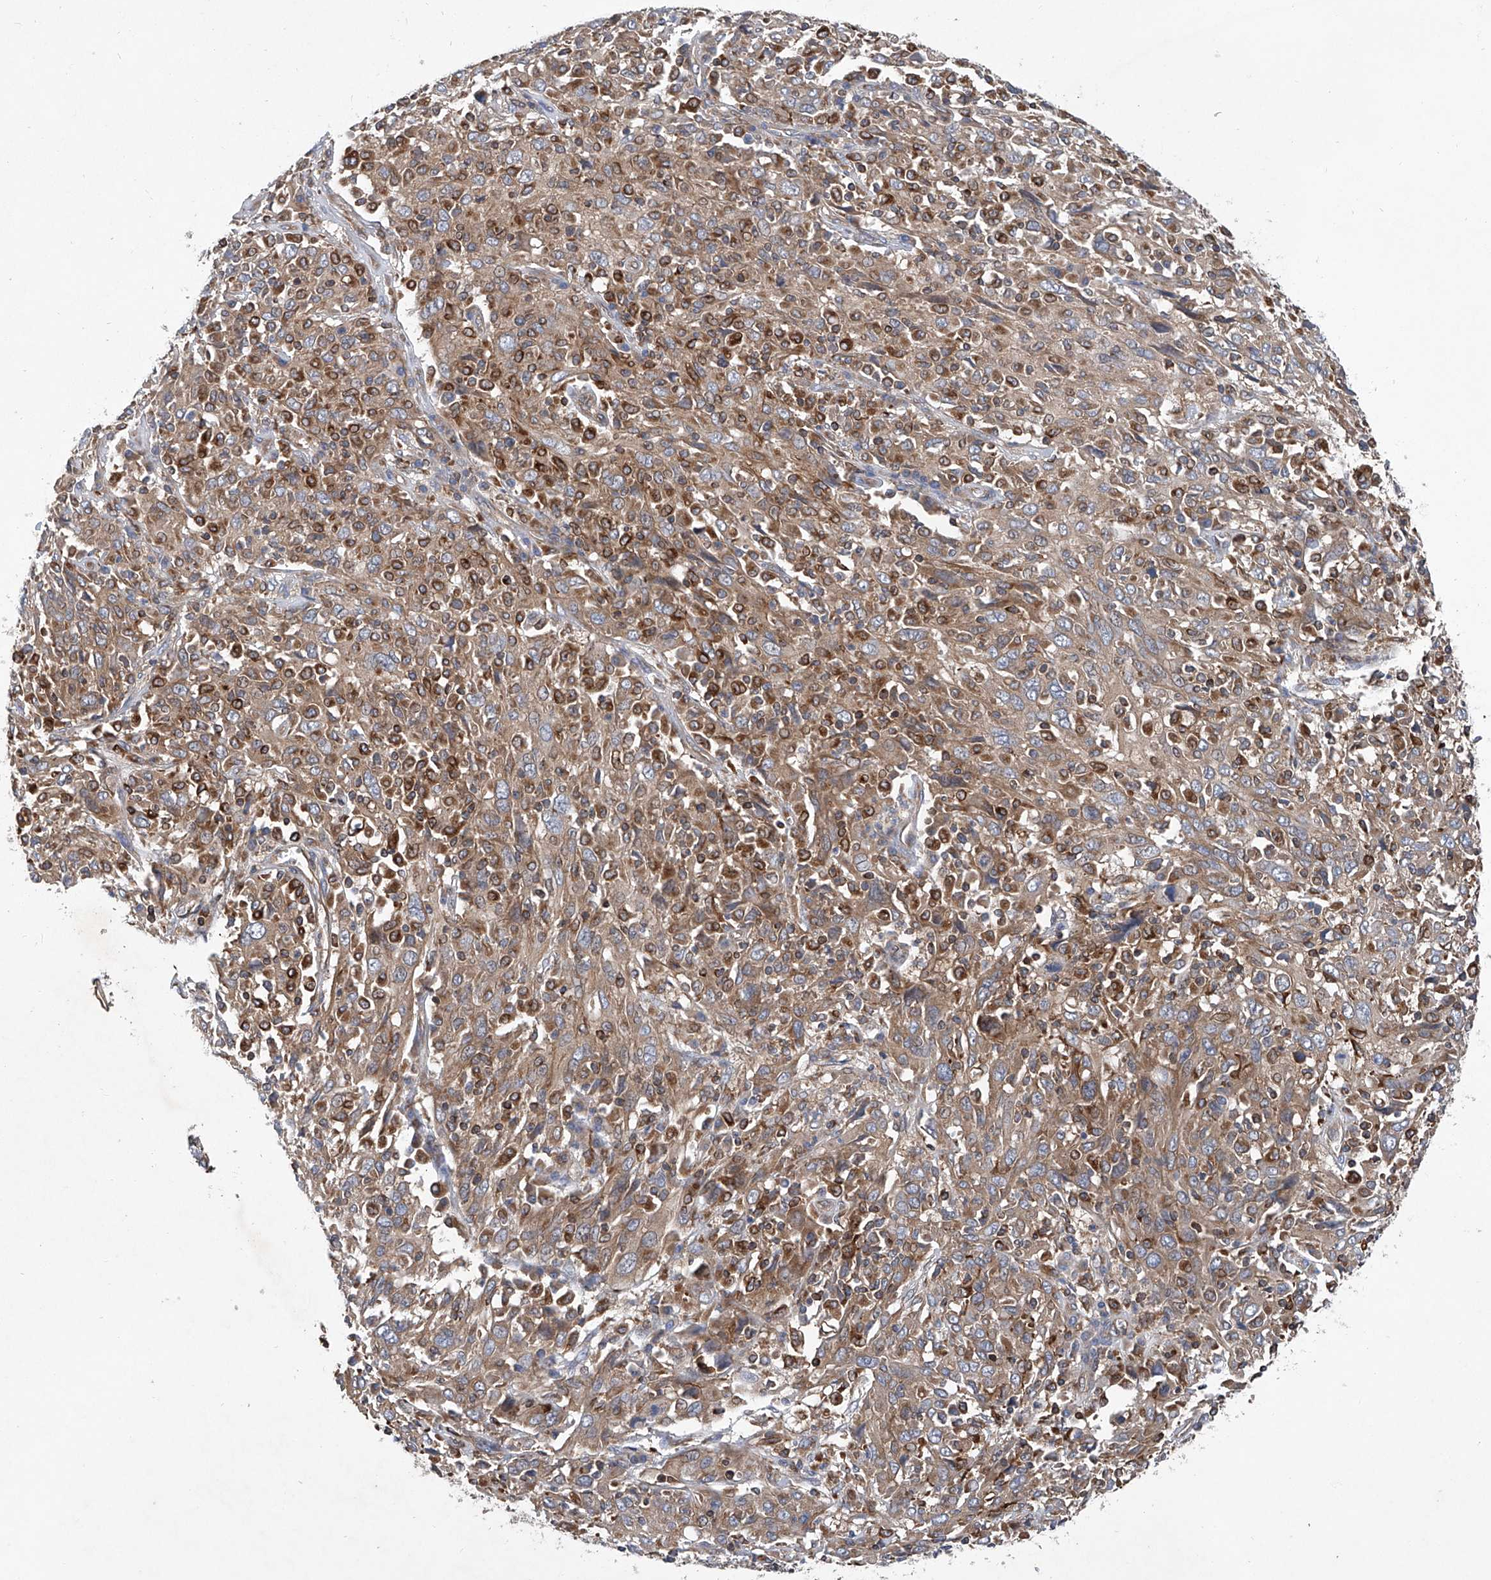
{"staining": {"intensity": "weak", "quantity": ">75%", "location": "cytoplasmic/membranous"}, "tissue": "cervical cancer", "cell_type": "Tumor cells", "image_type": "cancer", "snomed": [{"axis": "morphology", "description": "Squamous cell carcinoma, NOS"}, {"axis": "topography", "description": "Cervix"}], "caption": "A low amount of weak cytoplasmic/membranous expression is seen in about >75% of tumor cells in cervical squamous cell carcinoma tissue.", "gene": "TRIM38", "patient": {"sex": "female", "age": 46}}